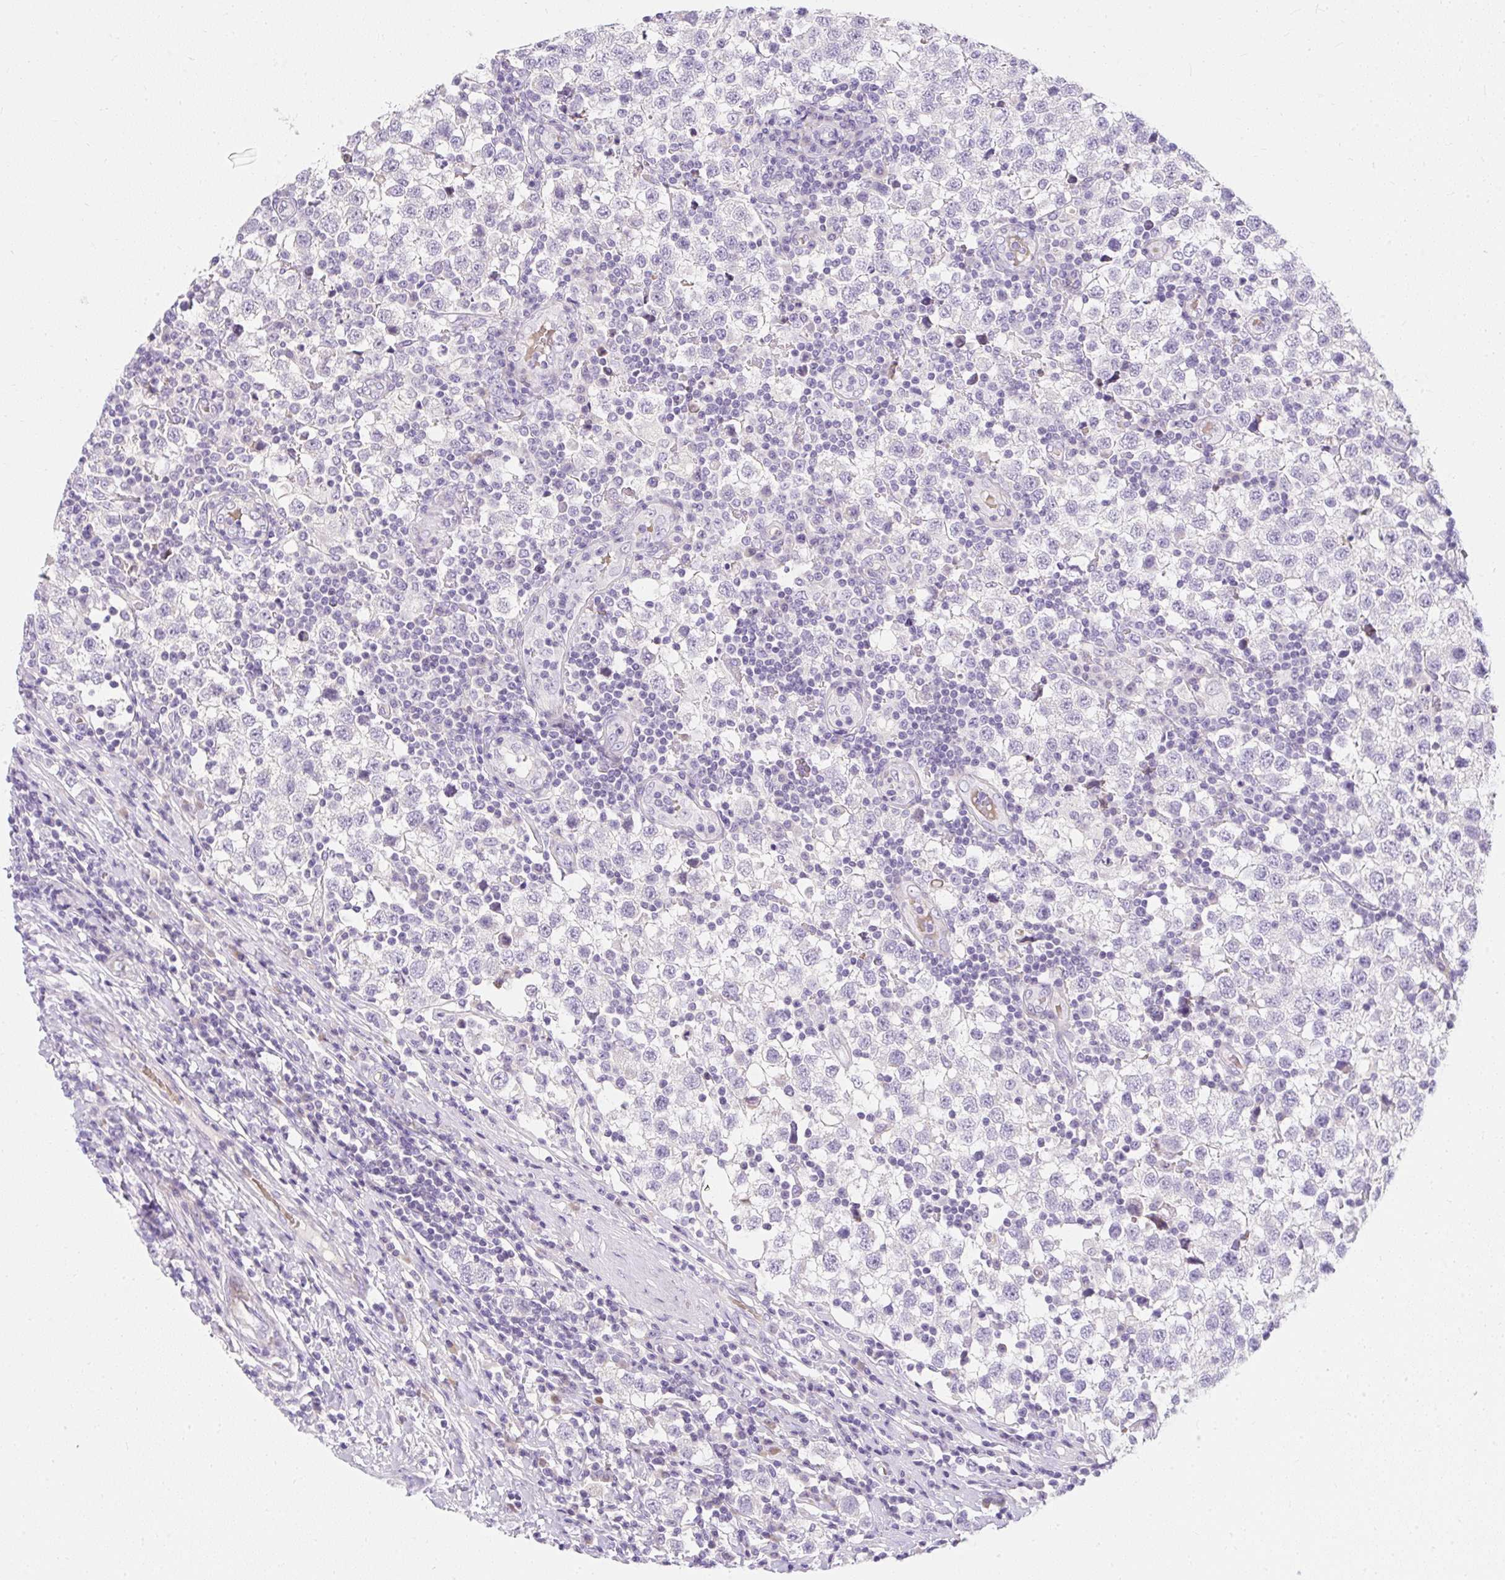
{"staining": {"intensity": "negative", "quantity": "none", "location": "none"}, "tissue": "testis cancer", "cell_type": "Tumor cells", "image_type": "cancer", "snomed": [{"axis": "morphology", "description": "Seminoma, NOS"}, {"axis": "topography", "description": "Testis"}], "caption": "Image shows no protein staining in tumor cells of seminoma (testis) tissue. (Stains: DAB (3,3'-diaminobenzidine) immunohistochemistry with hematoxylin counter stain, Microscopy: brightfield microscopy at high magnification).", "gene": "DTX4", "patient": {"sex": "male", "age": 34}}